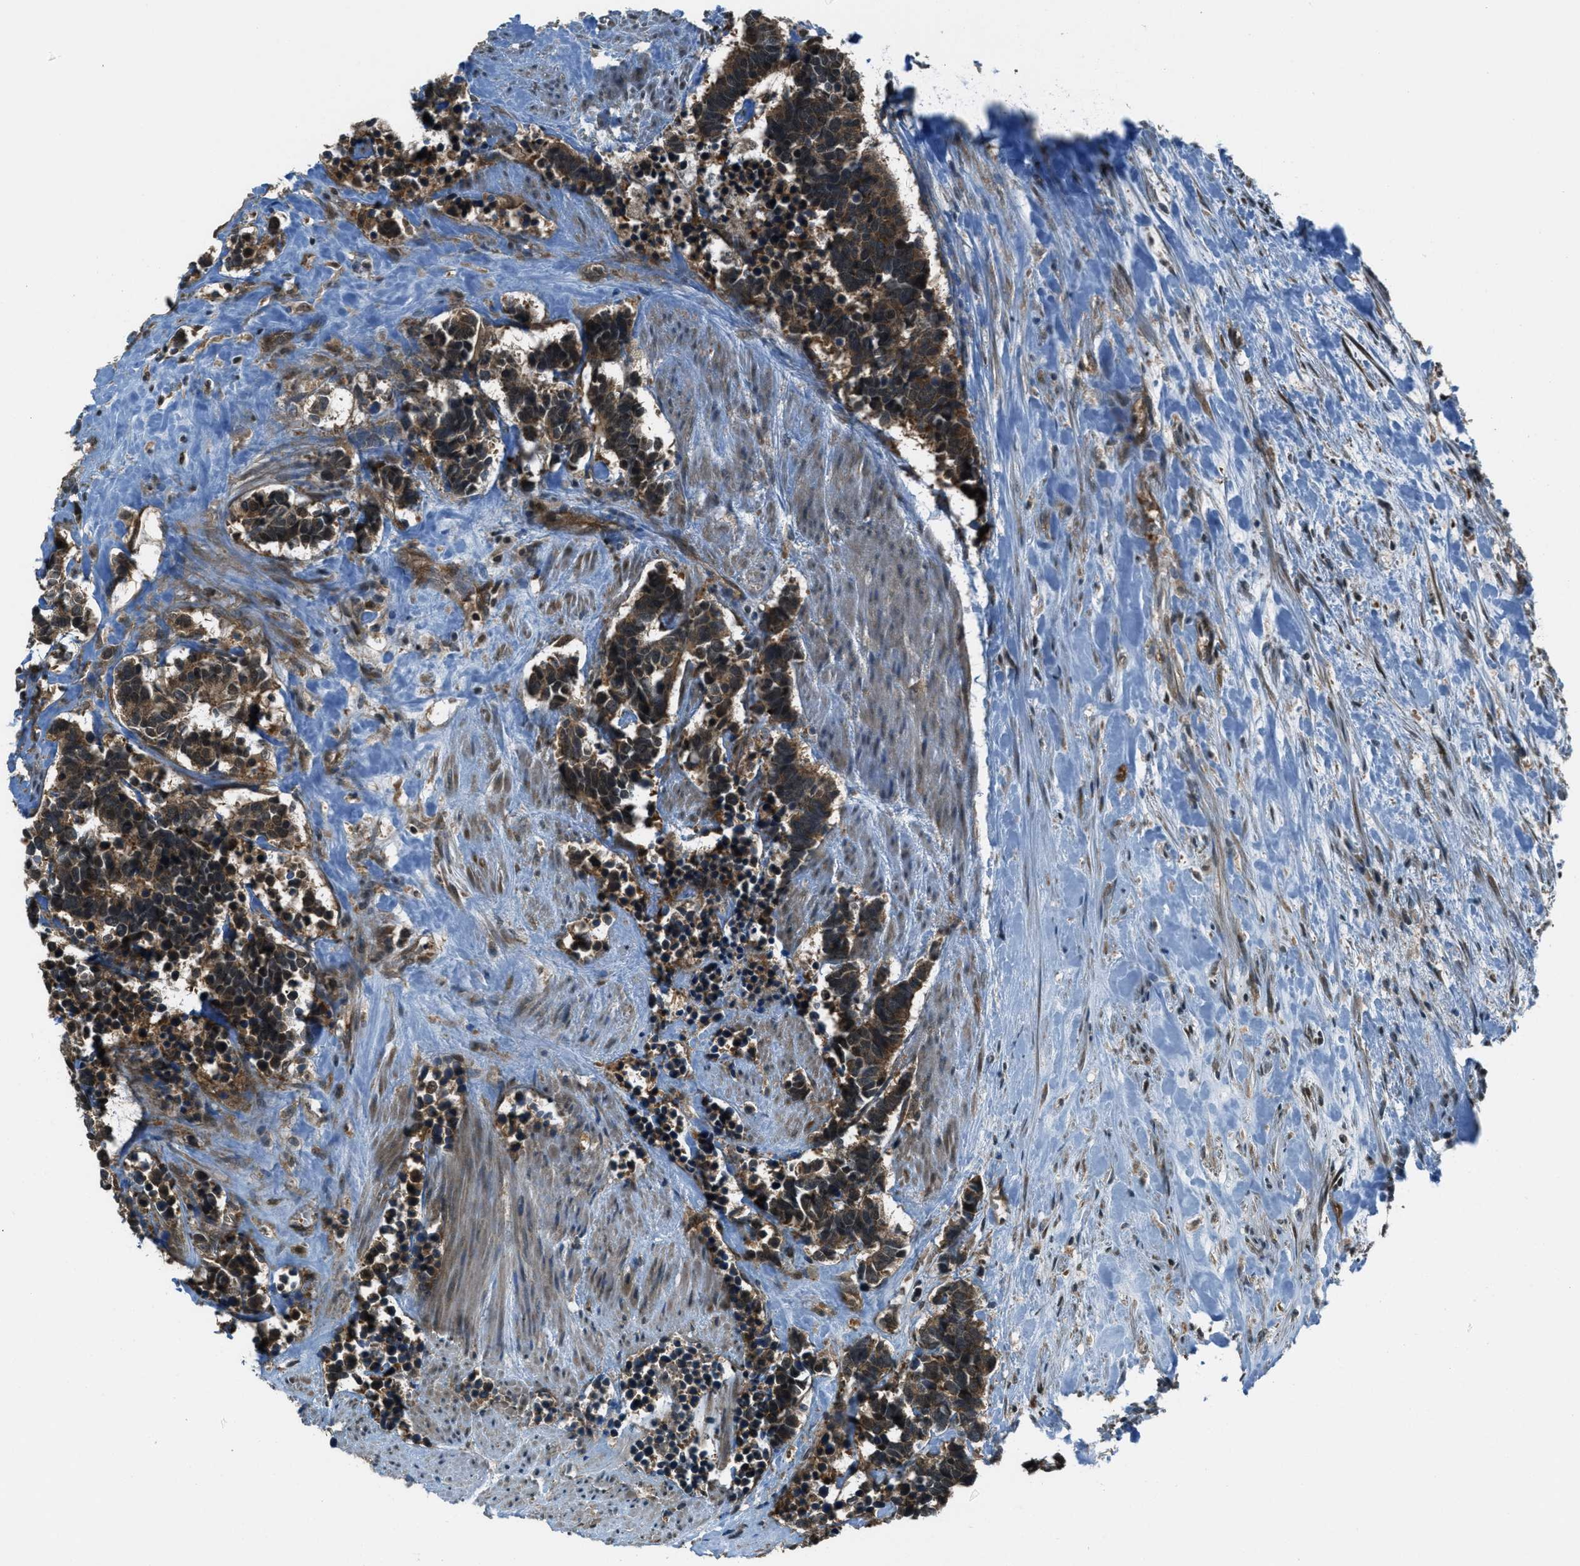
{"staining": {"intensity": "strong", "quantity": ">75%", "location": "cytoplasmic/membranous"}, "tissue": "carcinoid", "cell_type": "Tumor cells", "image_type": "cancer", "snomed": [{"axis": "morphology", "description": "Carcinoma, NOS"}, {"axis": "morphology", "description": "Carcinoid, malignant, NOS"}, {"axis": "topography", "description": "Urinary bladder"}], "caption": "There is high levels of strong cytoplasmic/membranous expression in tumor cells of carcinoma, as demonstrated by immunohistochemical staining (brown color).", "gene": "ASAP2", "patient": {"sex": "male", "age": 57}}